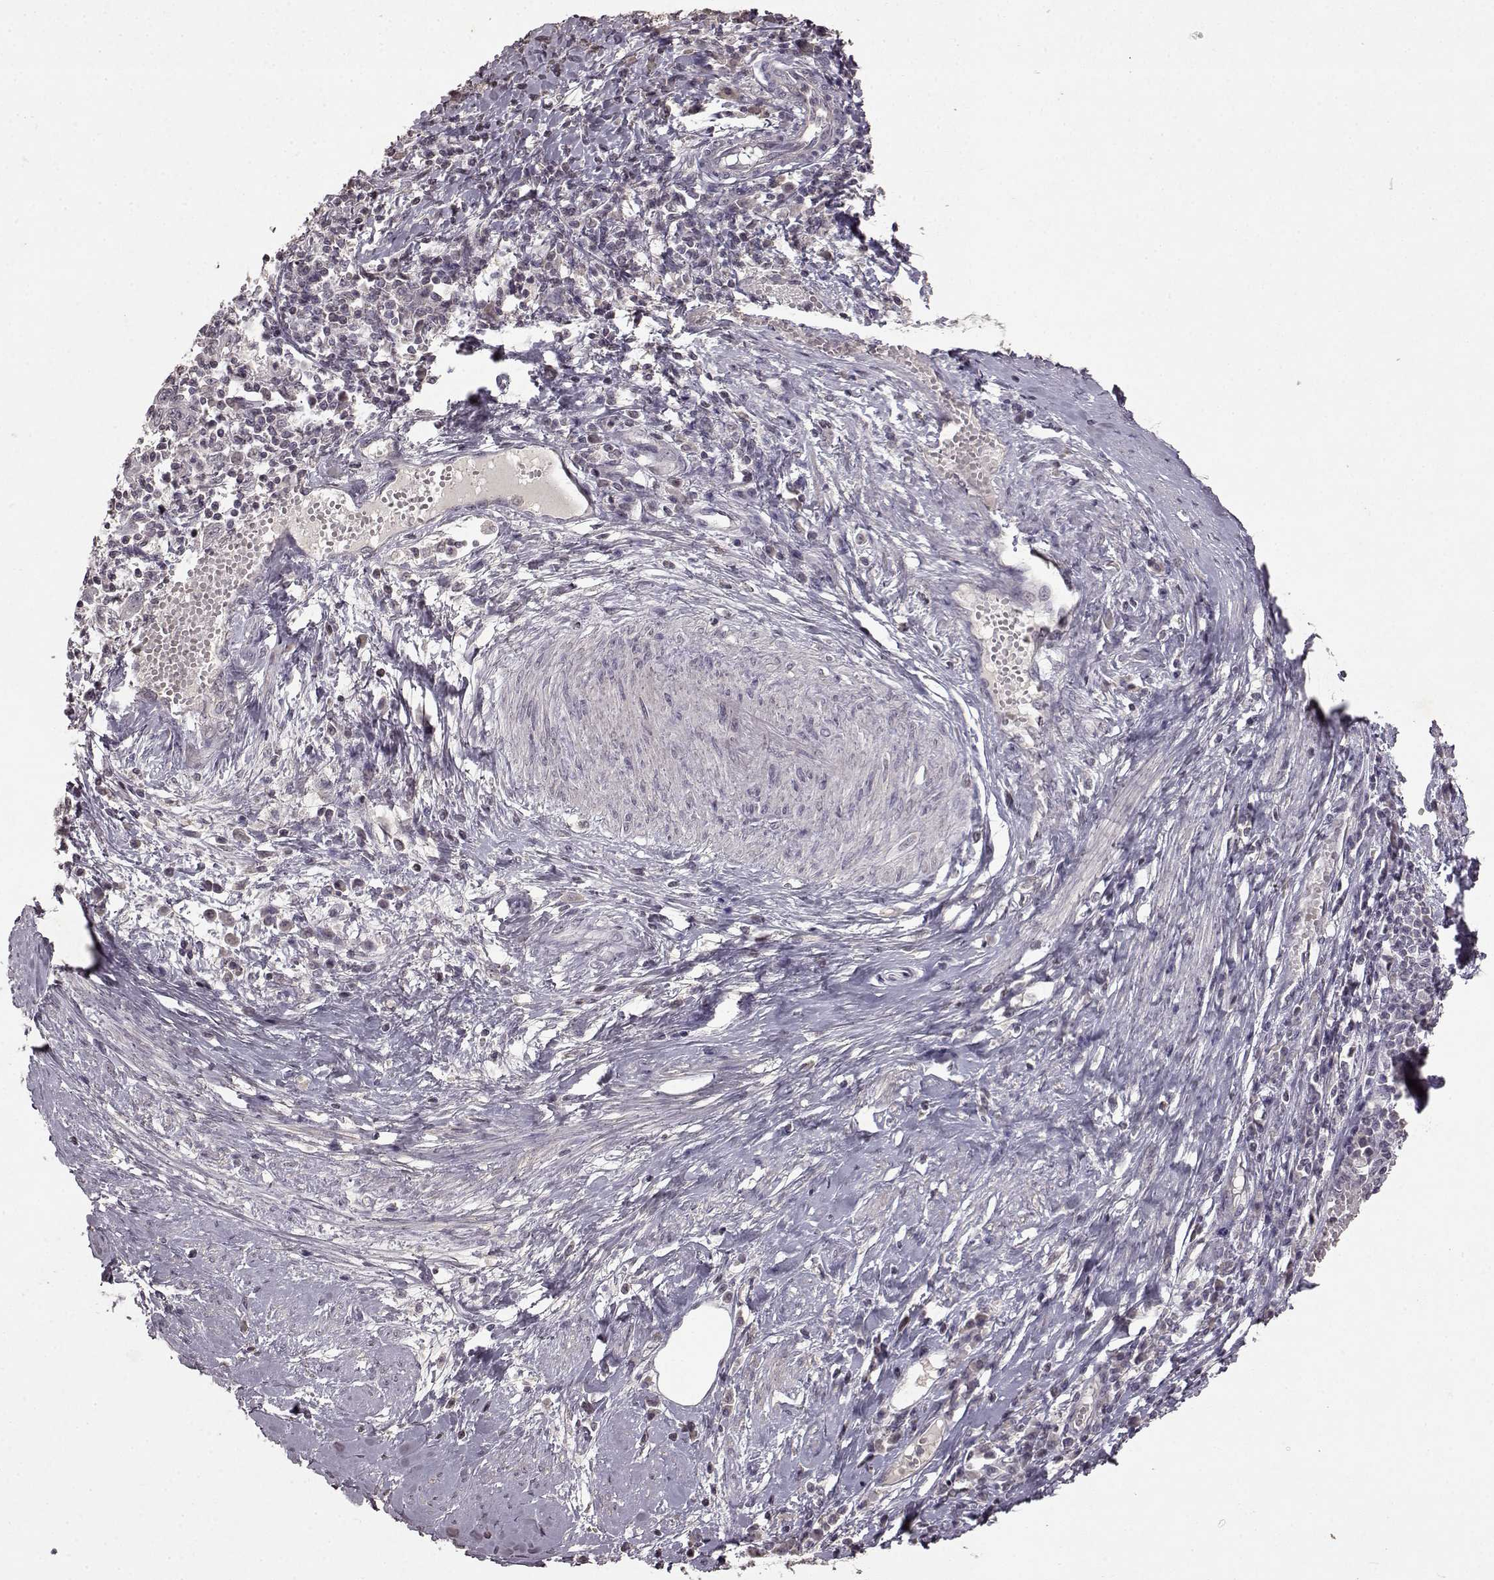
{"staining": {"intensity": "negative", "quantity": "none", "location": "none"}, "tissue": "cervical cancer", "cell_type": "Tumor cells", "image_type": "cancer", "snomed": [{"axis": "morphology", "description": "Squamous cell carcinoma, NOS"}, {"axis": "topography", "description": "Cervix"}], "caption": "This is an IHC image of cervical squamous cell carcinoma. There is no staining in tumor cells.", "gene": "LHB", "patient": {"sex": "female", "age": 46}}